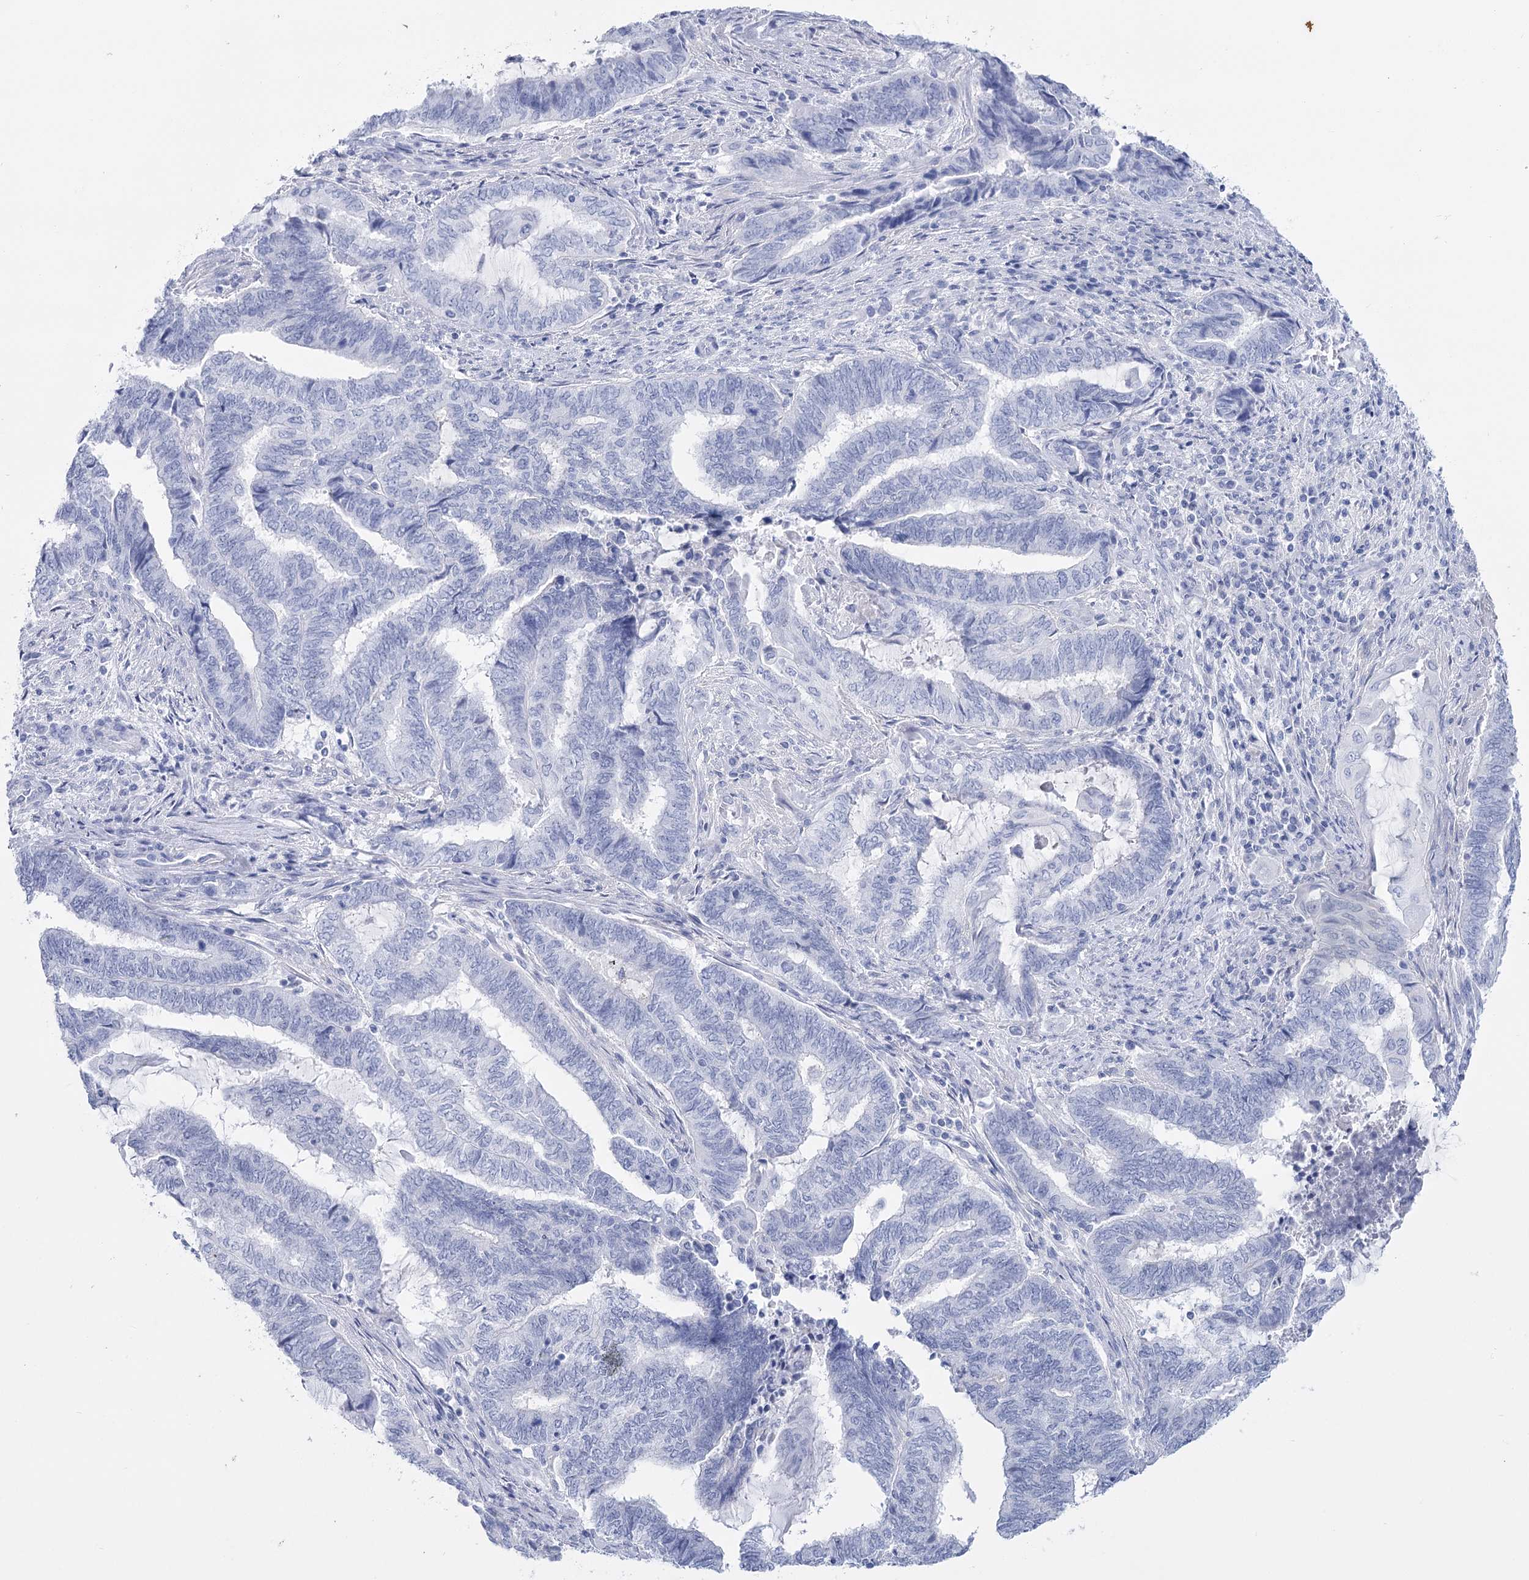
{"staining": {"intensity": "negative", "quantity": "none", "location": "none"}, "tissue": "endometrial cancer", "cell_type": "Tumor cells", "image_type": "cancer", "snomed": [{"axis": "morphology", "description": "Adenocarcinoma, NOS"}, {"axis": "topography", "description": "Uterus"}, {"axis": "topography", "description": "Endometrium"}], "caption": "Immunohistochemistry micrograph of human endometrial cancer (adenocarcinoma) stained for a protein (brown), which demonstrates no positivity in tumor cells.", "gene": "PCDHA1", "patient": {"sex": "female", "age": 70}}